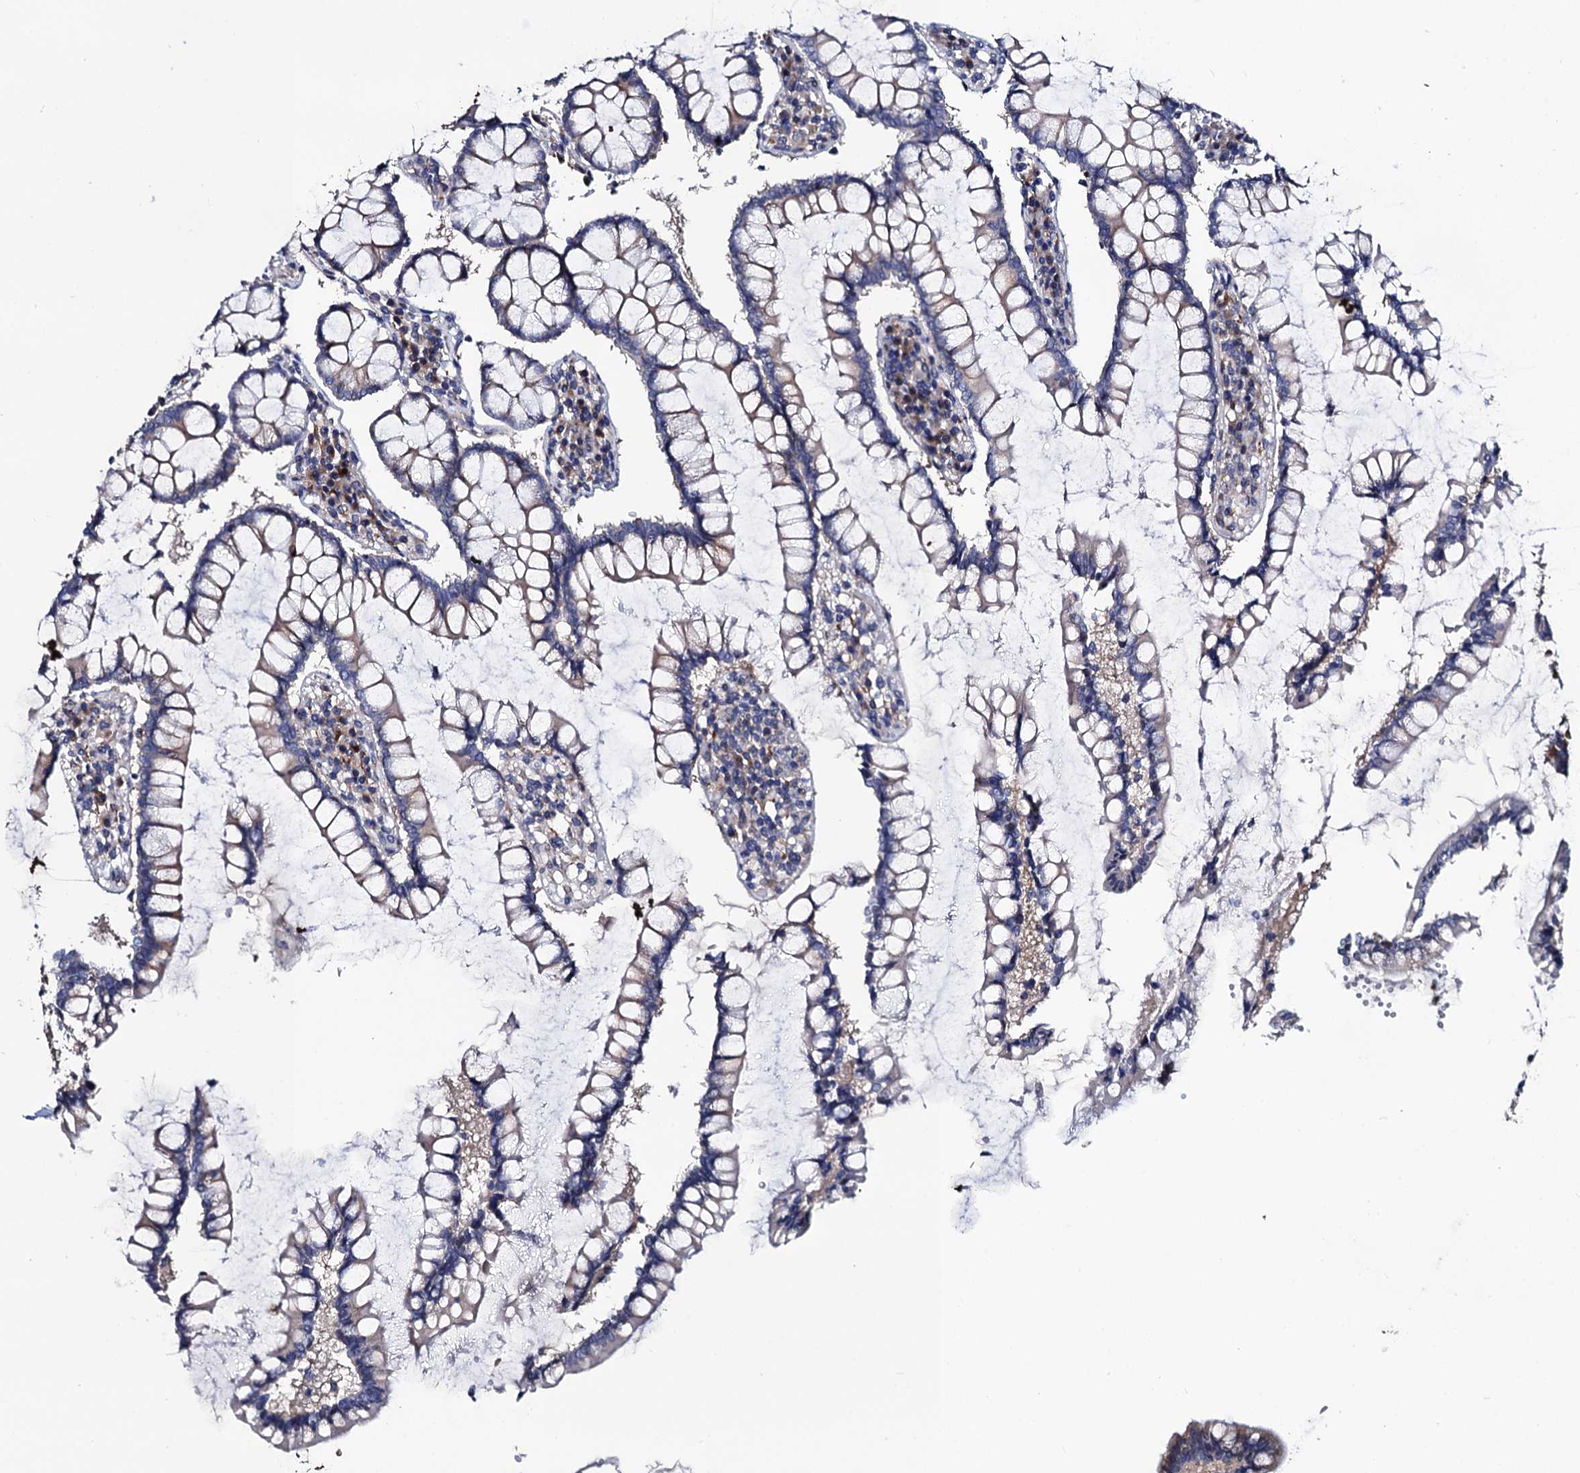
{"staining": {"intensity": "moderate", "quantity": ">75%", "location": "cytoplasmic/membranous"}, "tissue": "colon", "cell_type": "Endothelial cells", "image_type": "normal", "snomed": [{"axis": "morphology", "description": "Normal tissue, NOS"}, {"axis": "topography", "description": "Colon"}], "caption": "Immunohistochemical staining of unremarkable human colon exhibits >75% levels of moderate cytoplasmic/membranous protein expression in approximately >75% of endothelial cells.", "gene": "ZDHHC18", "patient": {"sex": "female", "age": 79}}